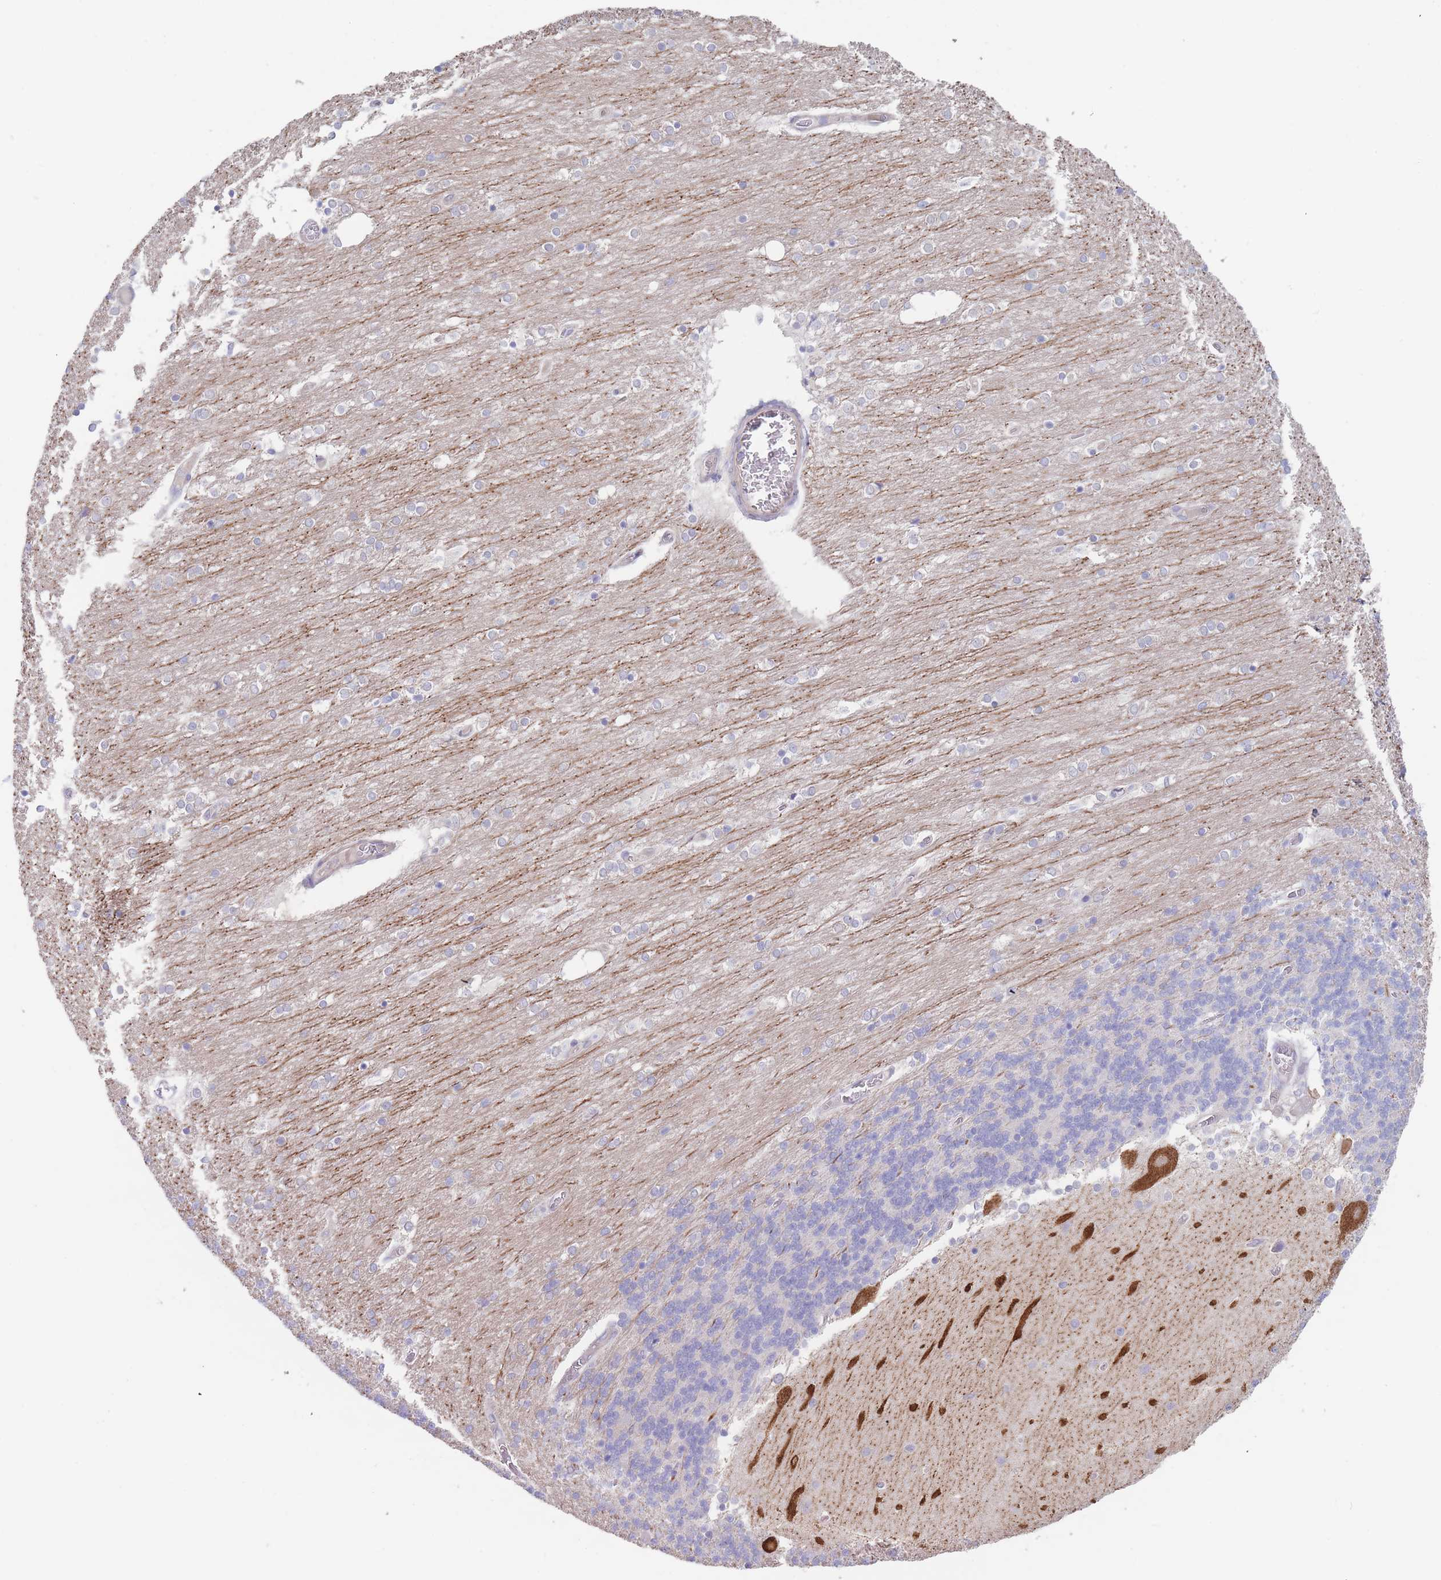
{"staining": {"intensity": "negative", "quantity": "none", "location": "none"}, "tissue": "cerebellum", "cell_type": "Cells in granular layer", "image_type": "normal", "snomed": [{"axis": "morphology", "description": "Normal tissue, NOS"}, {"axis": "topography", "description": "Cerebellum"}], "caption": "IHC of normal cerebellum reveals no positivity in cells in granular layer. The staining is performed using DAB brown chromogen with nuclei counter-stained in using hematoxylin.", "gene": "ZNF281", "patient": {"sex": "female", "age": 54}}